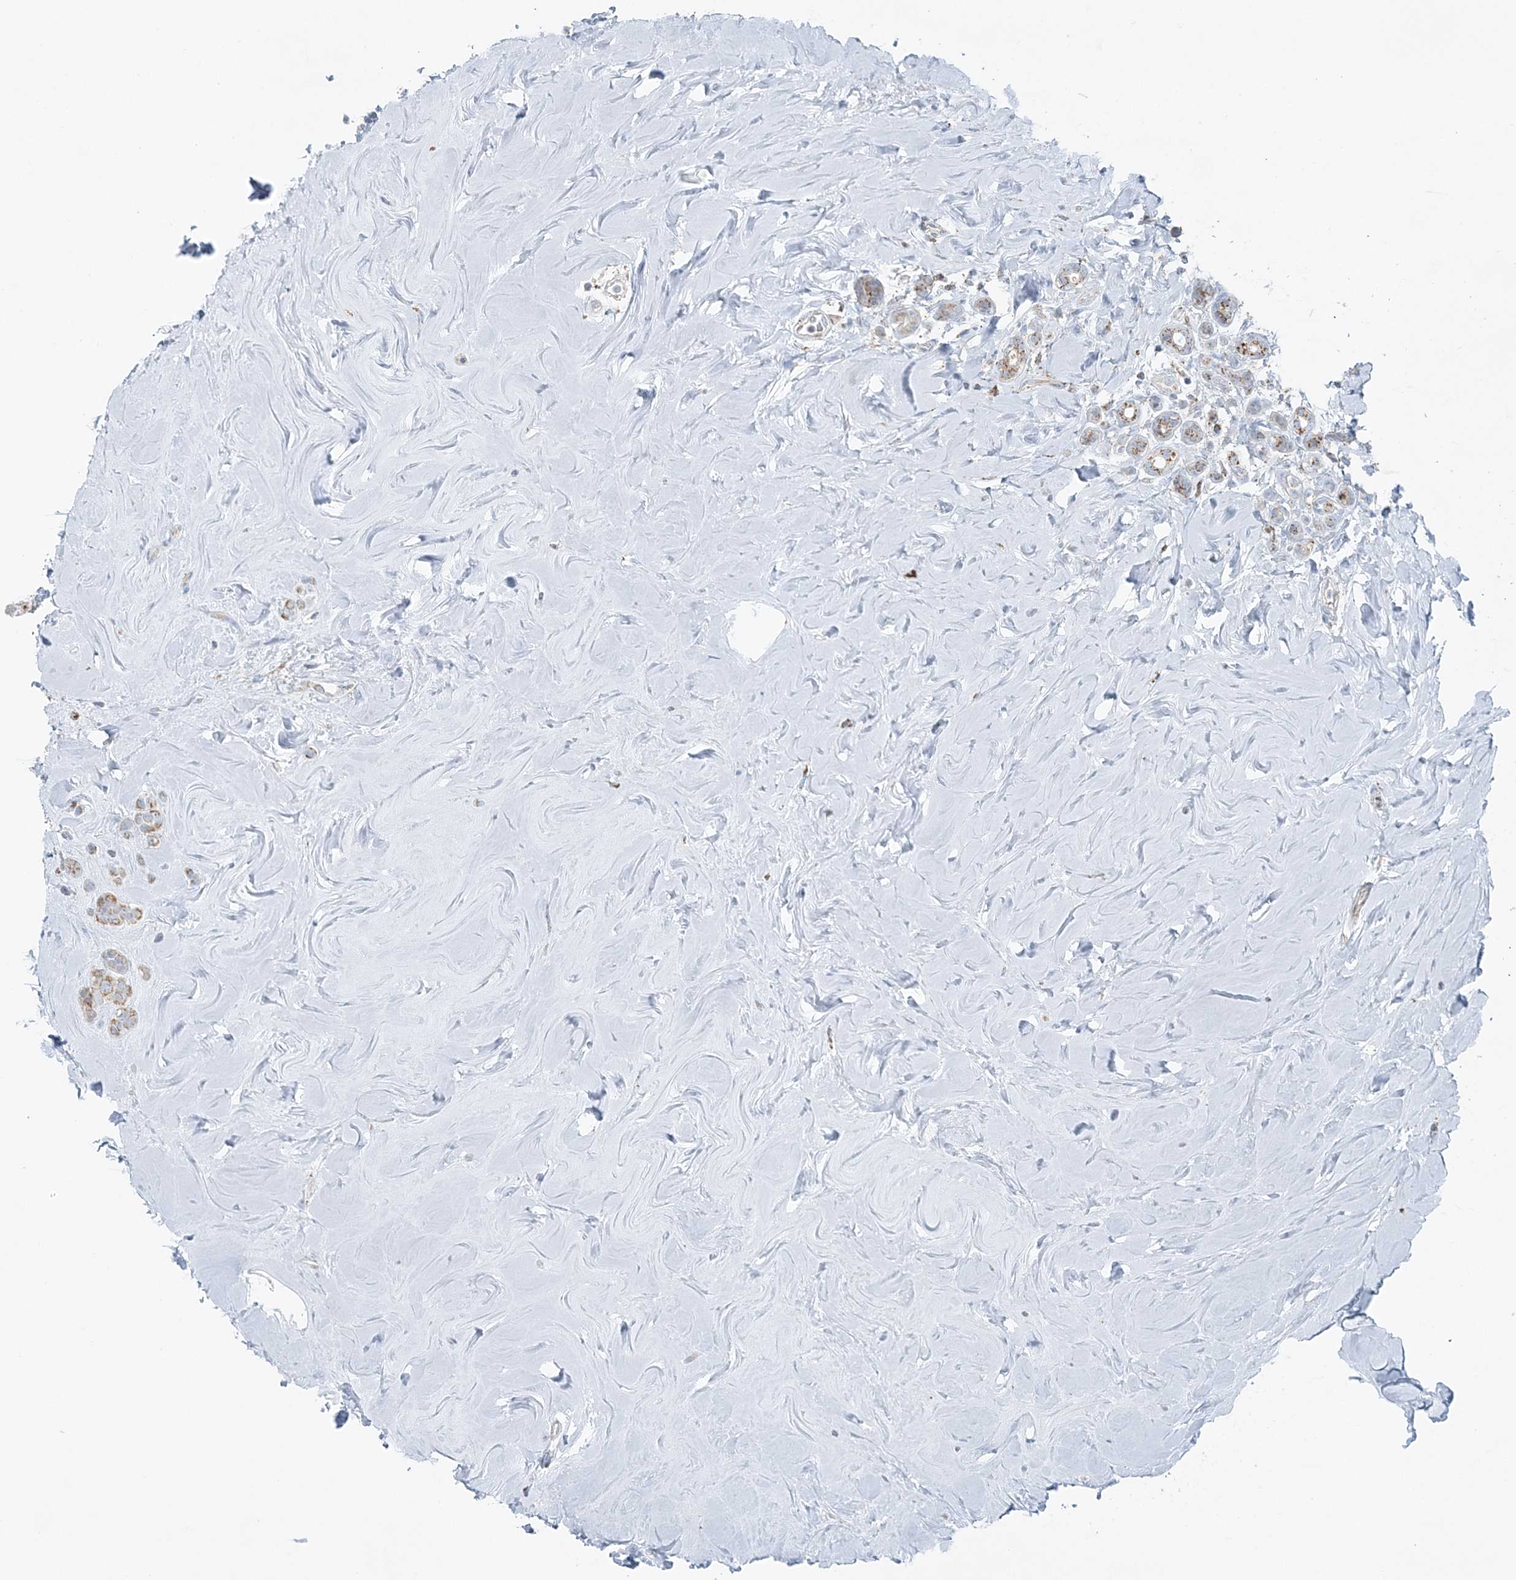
{"staining": {"intensity": "moderate", "quantity": ">75%", "location": "cytoplasmic/membranous"}, "tissue": "breast cancer", "cell_type": "Tumor cells", "image_type": "cancer", "snomed": [{"axis": "morphology", "description": "Lobular carcinoma"}, {"axis": "topography", "description": "Breast"}], "caption": "Brown immunohistochemical staining in breast lobular carcinoma shows moderate cytoplasmic/membranous staining in about >75% of tumor cells.", "gene": "PCCB", "patient": {"sex": "female", "age": 47}}